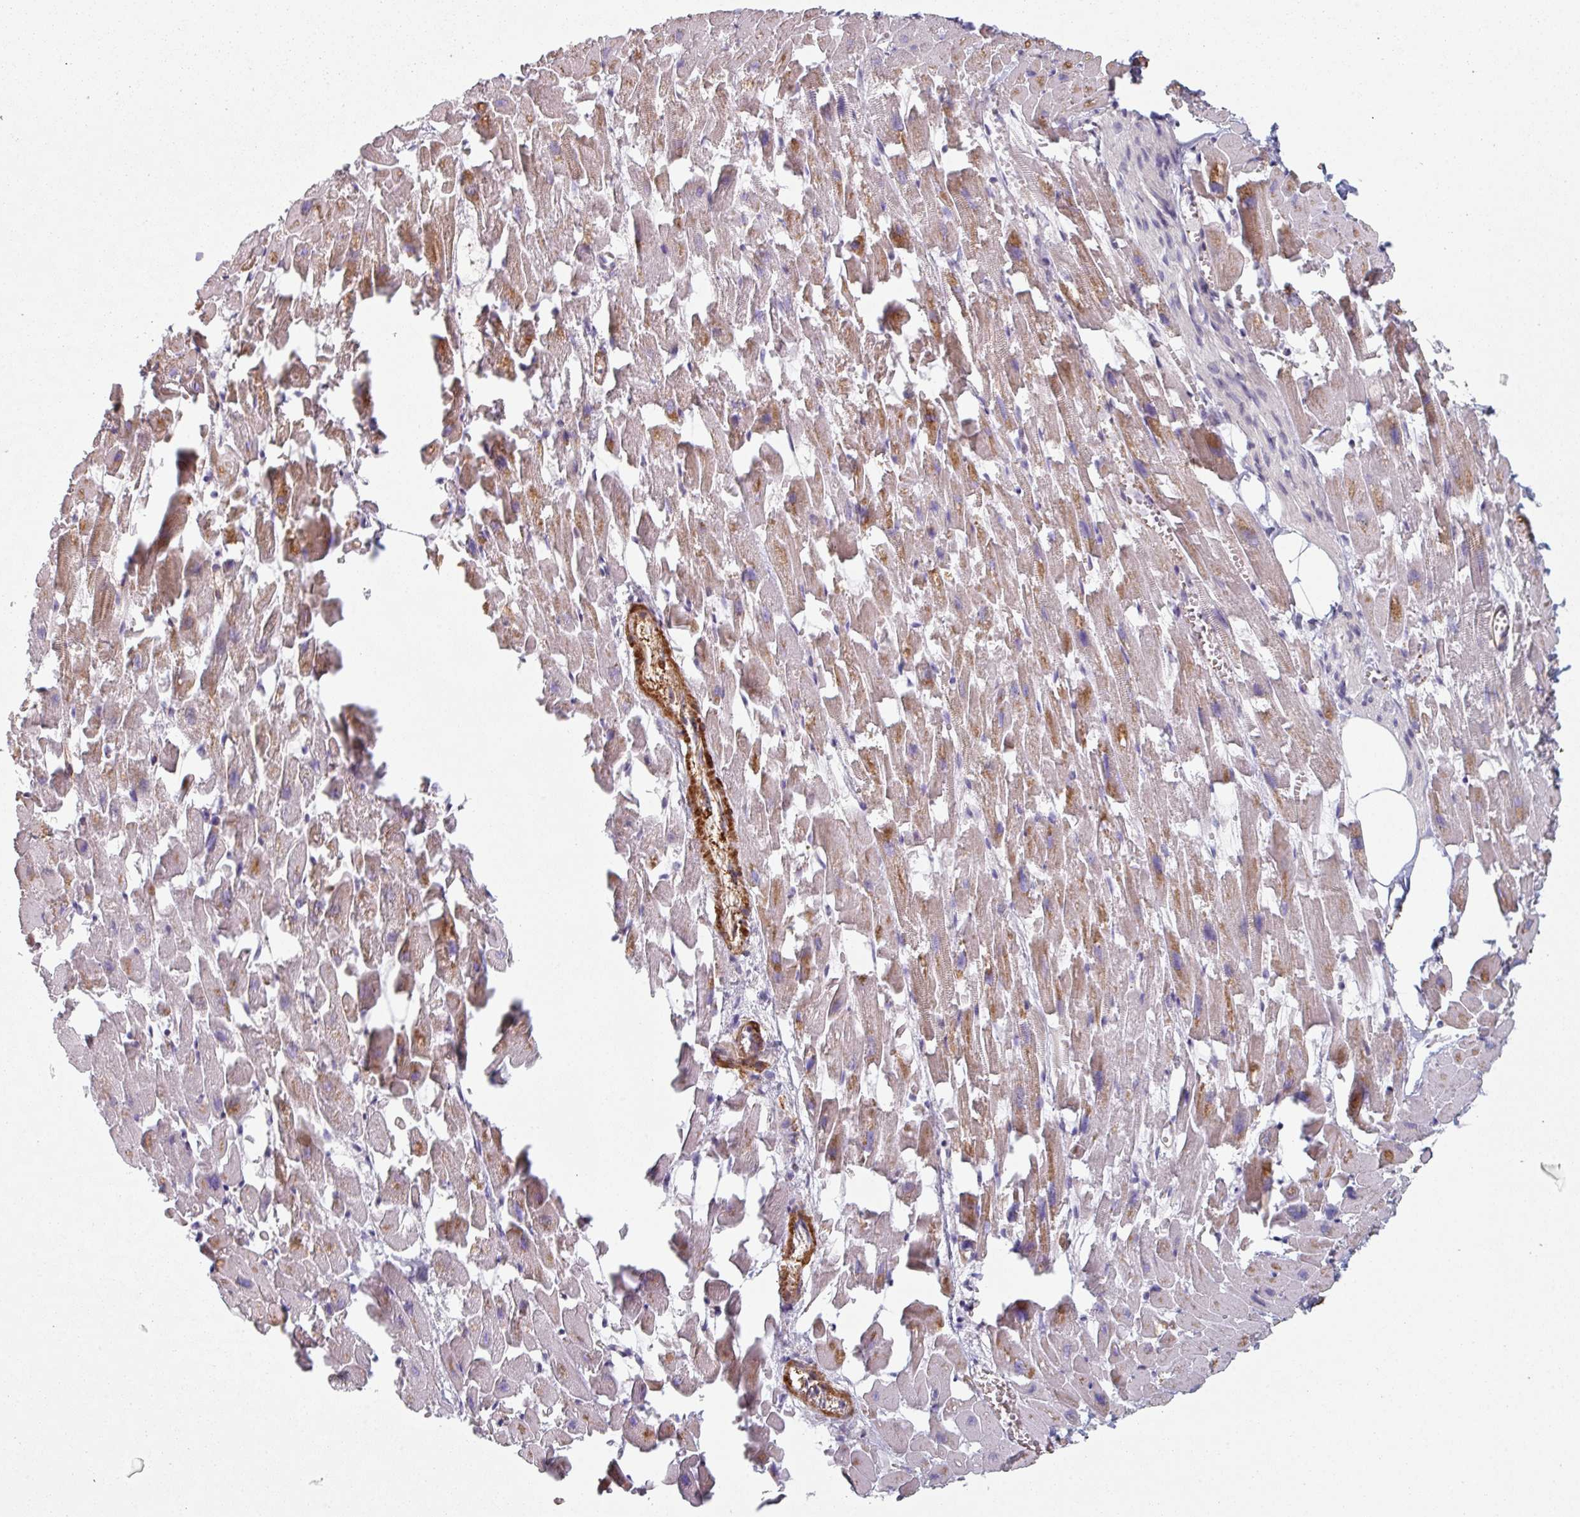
{"staining": {"intensity": "moderate", "quantity": "25%-75%", "location": "cytoplasmic/membranous"}, "tissue": "heart muscle", "cell_type": "Cardiomyocytes", "image_type": "normal", "snomed": [{"axis": "morphology", "description": "Normal tissue, NOS"}, {"axis": "topography", "description": "Heart"}], "caption": "Immunohistochemistry (IHC) image of normal heart muscle stained for a protein (brown), which displays medium levels of moderate cytoplasmic/membranous positivity in approximately 25%-75% of cardiomyocytes.", "gene": "GSTA1", "patient": {"sex": "female", "age": 64}}